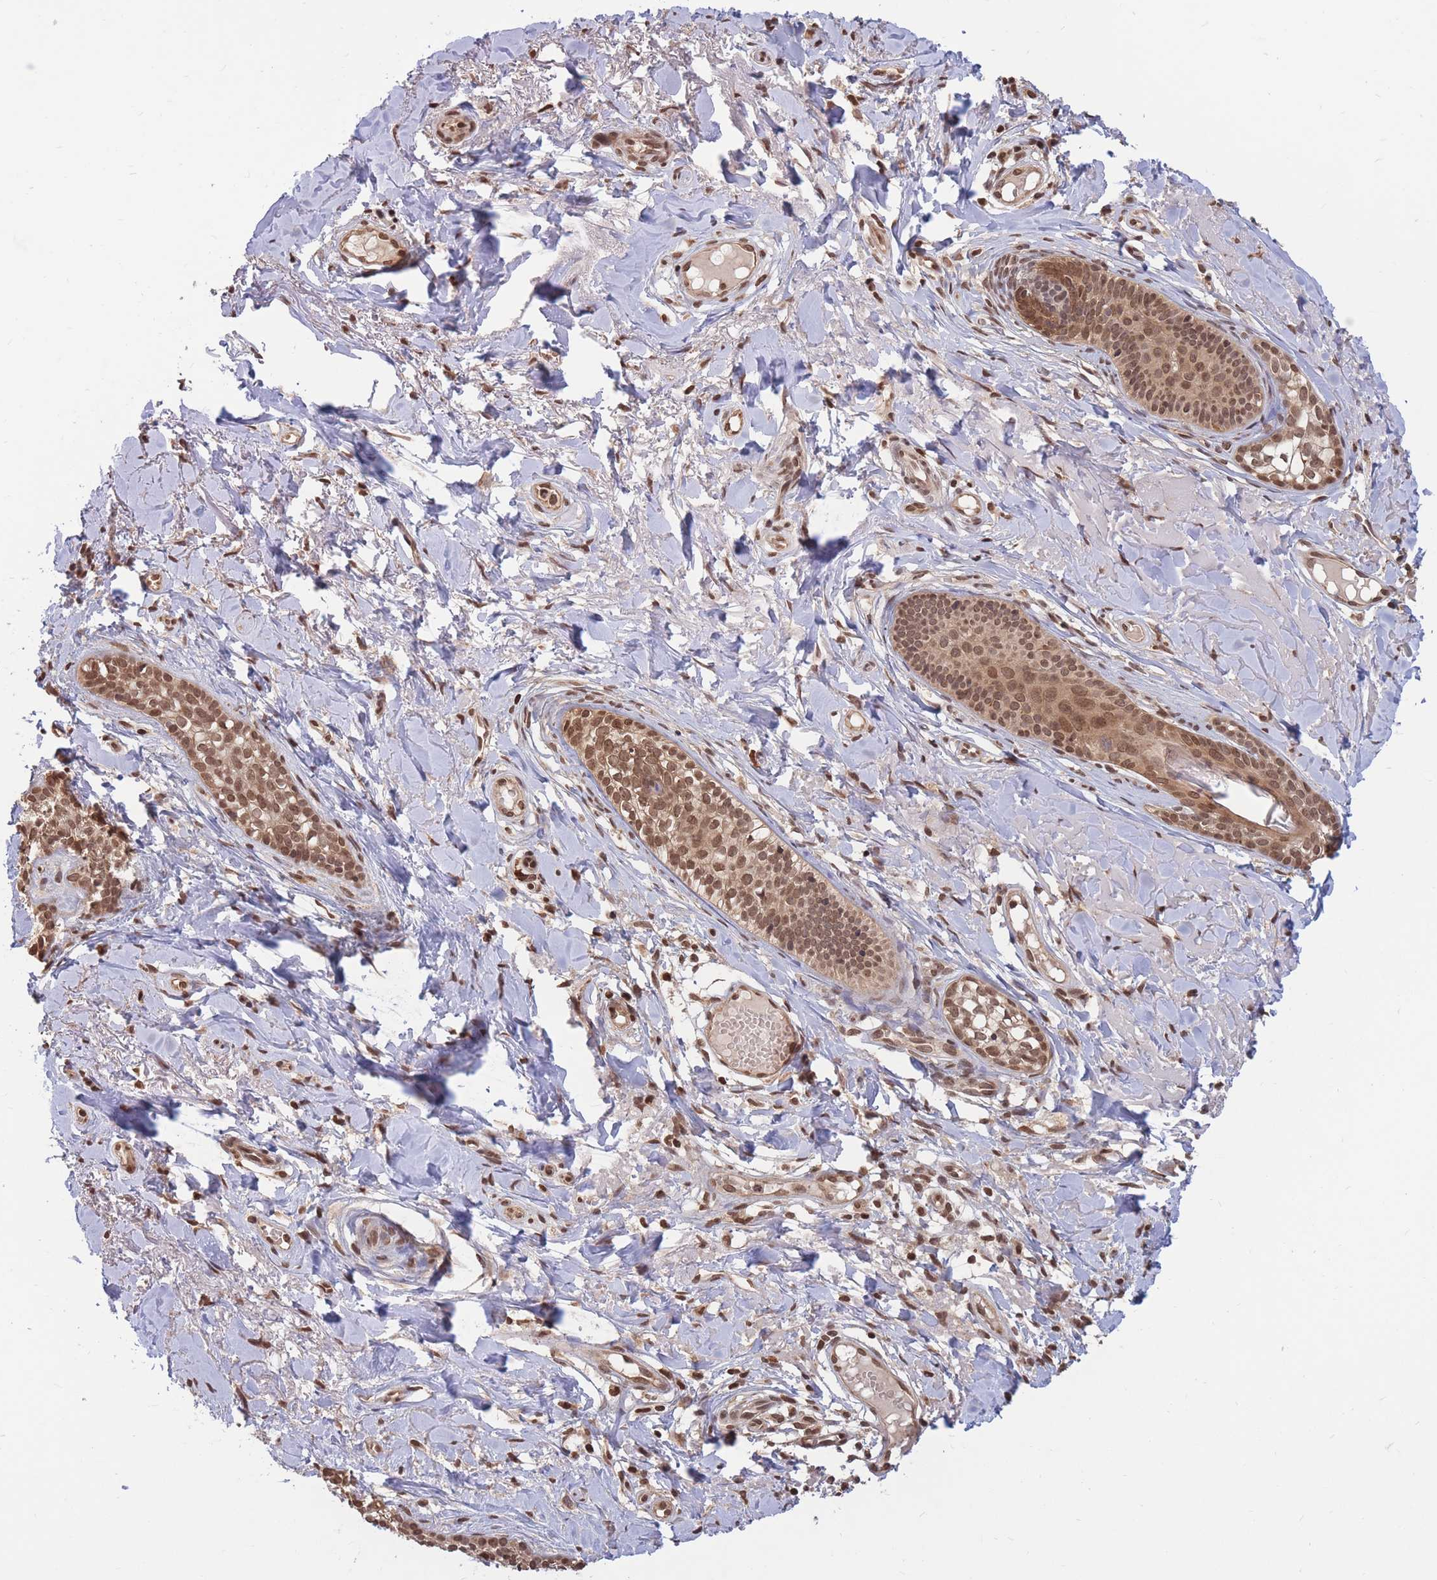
{"staining": {"intensity": "moderate", "quantity": ">75%", "location": "nuclear"}, "tissue": "skin cancer", "cell_type": "Tumor cells", "image_type": "cancer", "snomed": [{"axis": "morphology", "description": "Basal cell carcinoma"}, {"axis": "topography", "description": "Skin"}], "caption": "A high-resolution histopathology image shows immunohistochemistry (IHC) staining of skin basal cell carcinoma, which displays moderate nuclear staining in about >75% of tumor cells.", "gene": "SRA1", "patient": {"sex": "female", "age": 76}}